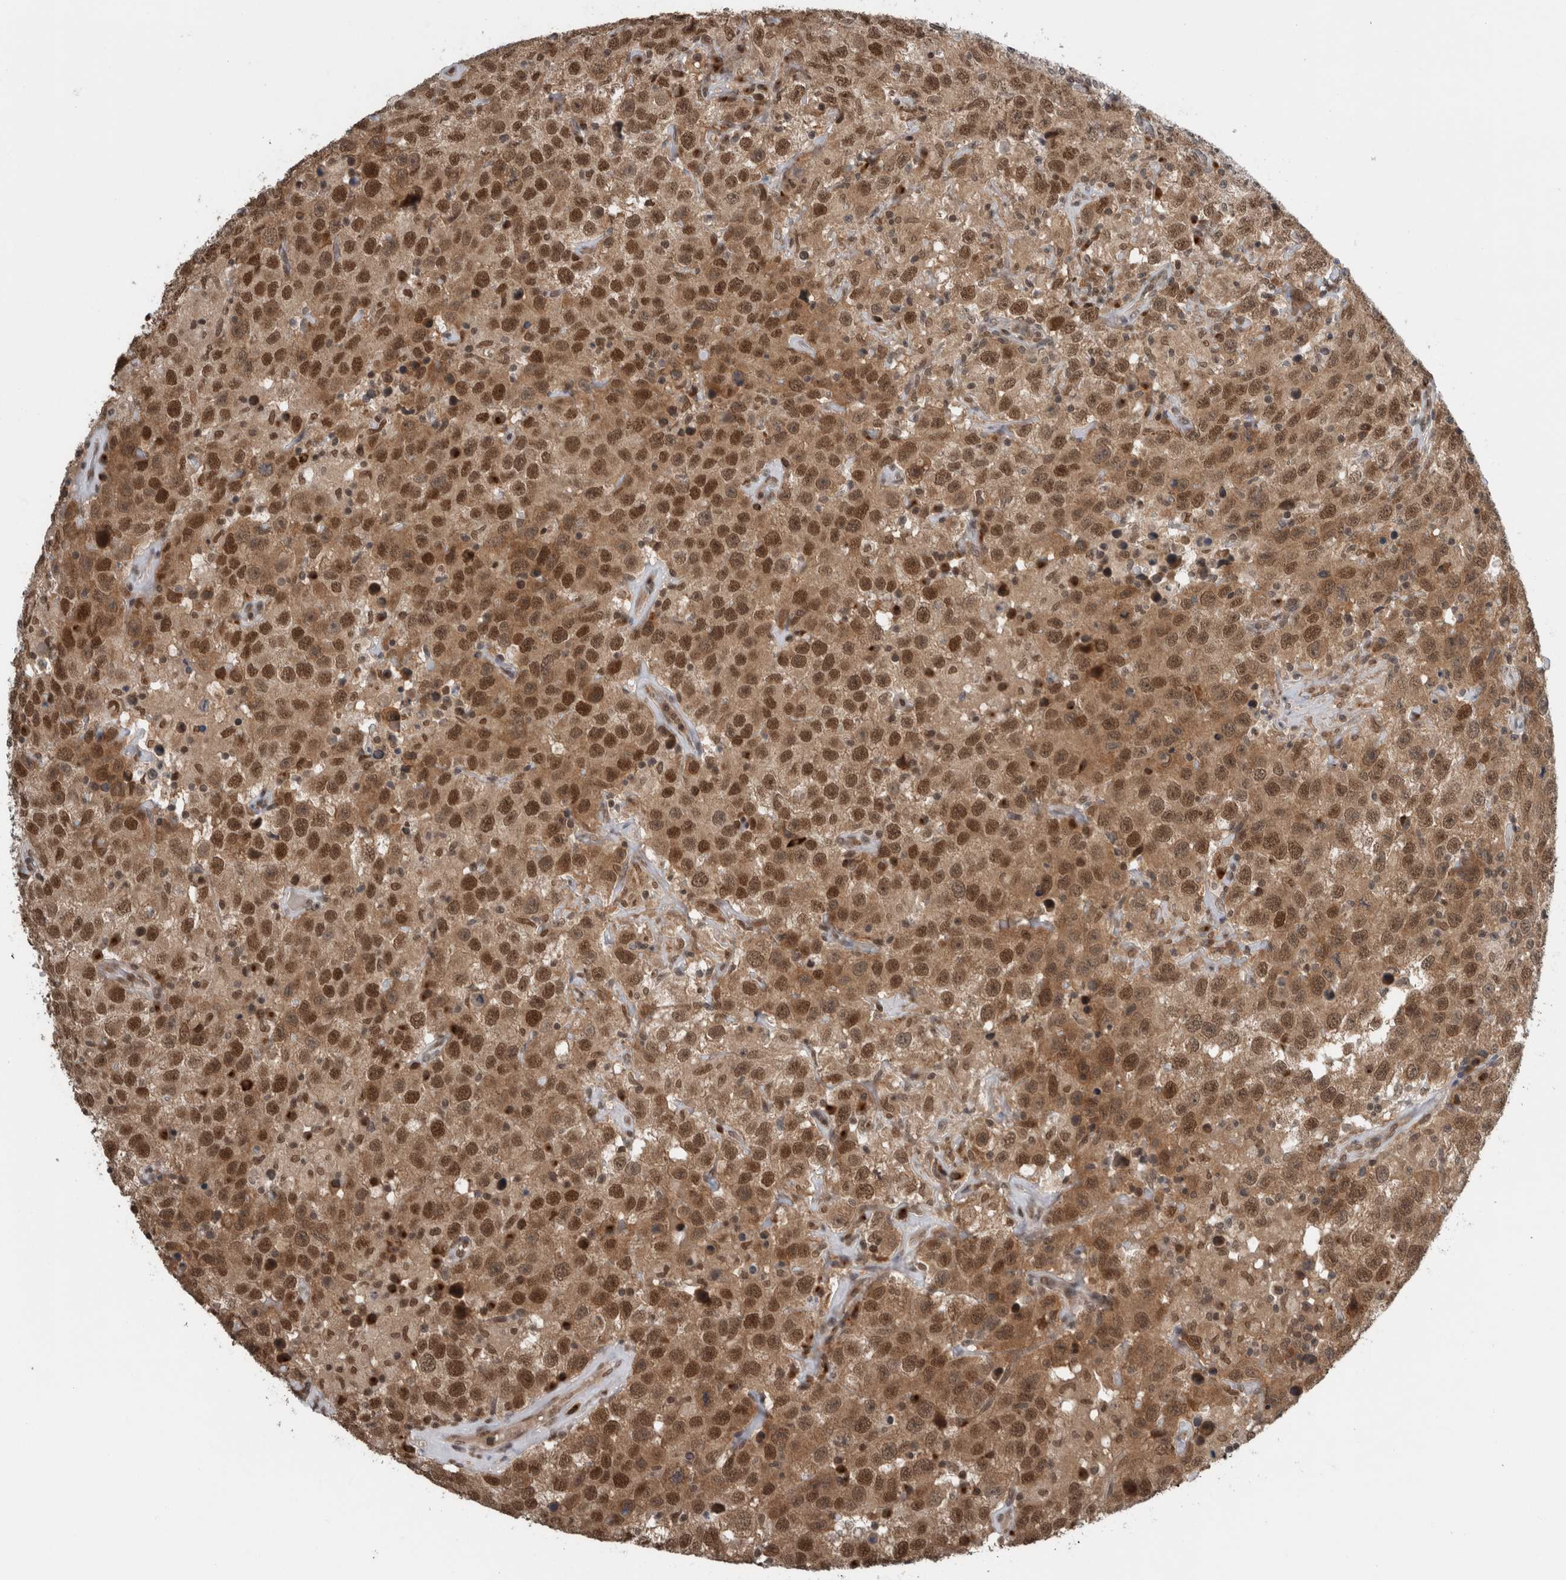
{"staining": {"intensity": "moderate", "quantity": ">75%", "location": "cytoplasmic/membranous,nuclear"}, "tissue": "testis cancer", "cell_type": "Tumor cells", "image_type": "cancer", "snomed": [{"axis": "morphology", "description": "Seminoma, NOS"}, {"axis": "topography", "description": "Testis"}], "caption": "IHC (DAB) staining of testis seminoma displays moderate cytoplasmic/membranous and nuclear protein staining in about >75% of tumor cells.", "gene": "SPAG7", "patient": {"sex": "male", "age": 41}}